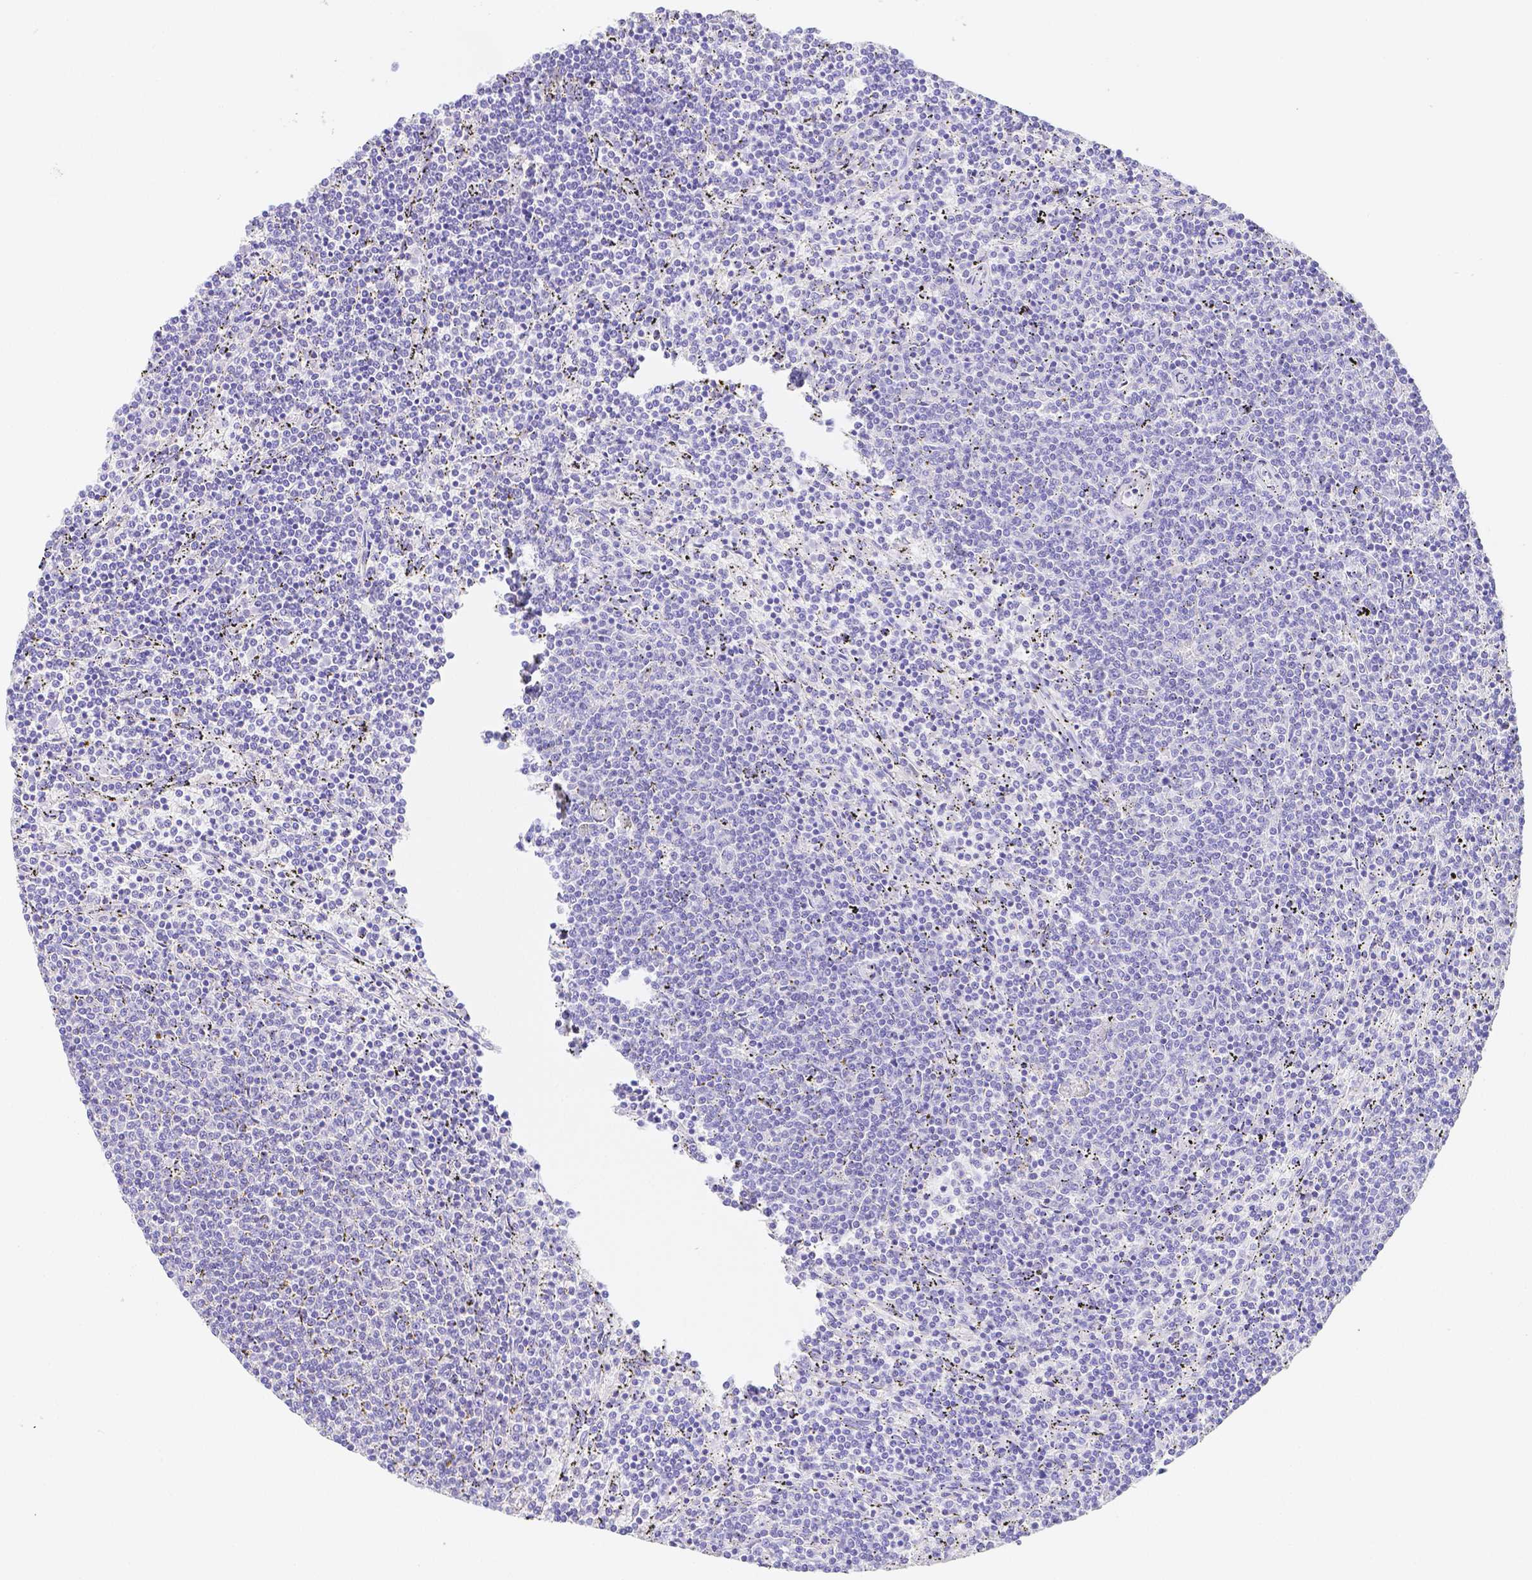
{"staining": {"intensity": "negative", "quantity": "none", "location": "none"}, "tissue": "lymphoma", "cell_type": "Tumor cells", "image_type": "cancer", "snomed": [{"axis": "morphology", "description": "Malignant lymphoma, non-Hodgkin's type, Low grade"}, {"axis": "topography", "description": "Spleen"}], "caption": "Immunohistochemistry (IHC) image of human low-grade malignant lymphoma, non-Hodgkin's type stained for a protein (brown), which displays no positivity in tumor cells.", "gene": "ZG16B", "patient": {"sex": "female", "age": 50}}